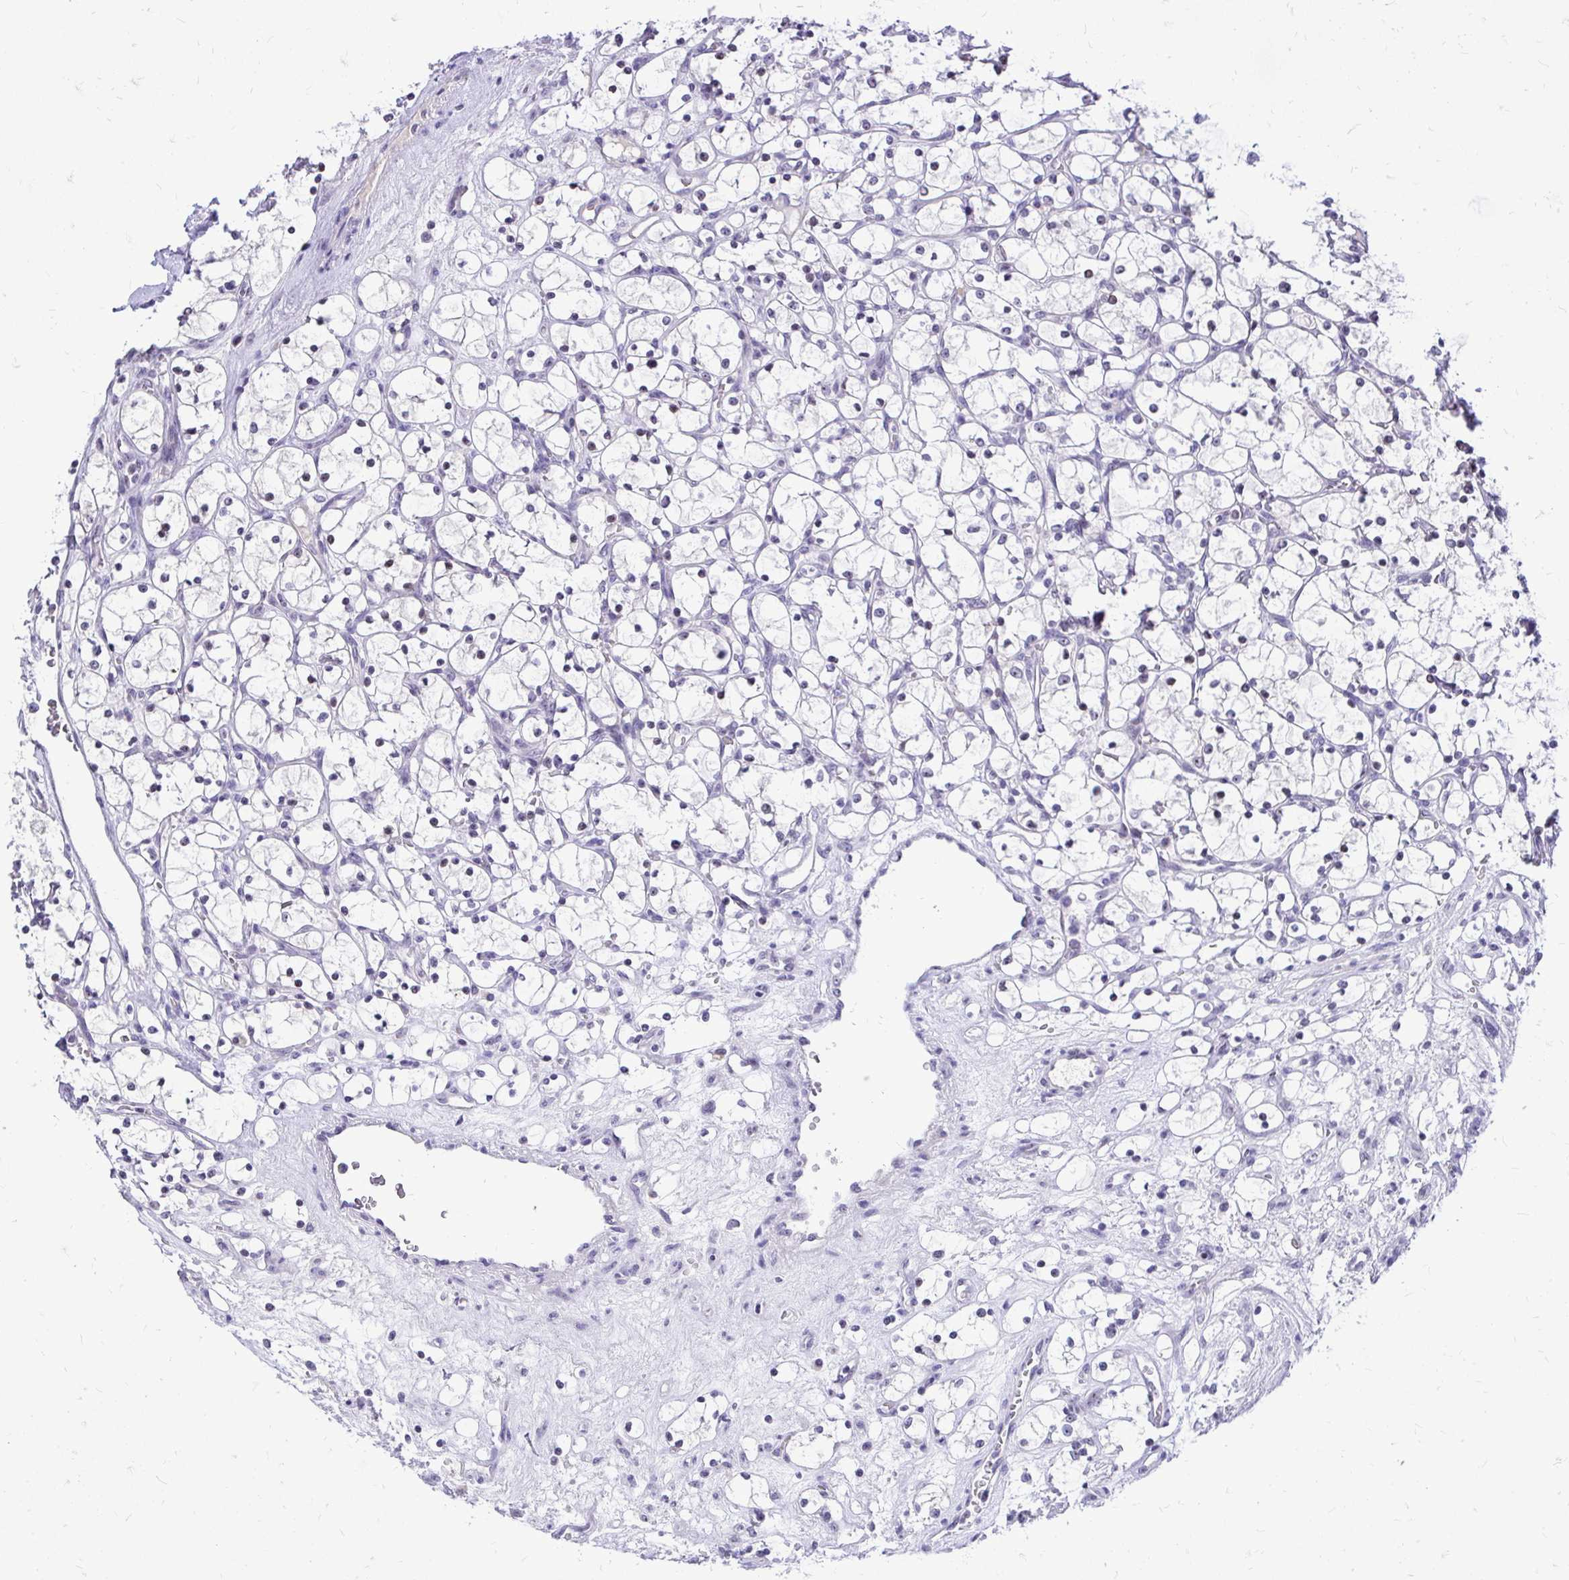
{"staining": {"intensity": "negative", "quantity": "none", "location": "none"}, "tissue": "renal cancer", "cell_type": "Tumor cells", "image_type": "cancer", "snomed": [{"axis": "morphology", "description": "Adenocarcinoma, NOS"}, {"axis": "topography", "description": "Kidney"}], "caption": "DAB immunohistochemical staining of human renal cancer demonstrates no significant expression in tumor cells.", "gene": "NIFK", "patient": {"sex": "female", "age": 69}}